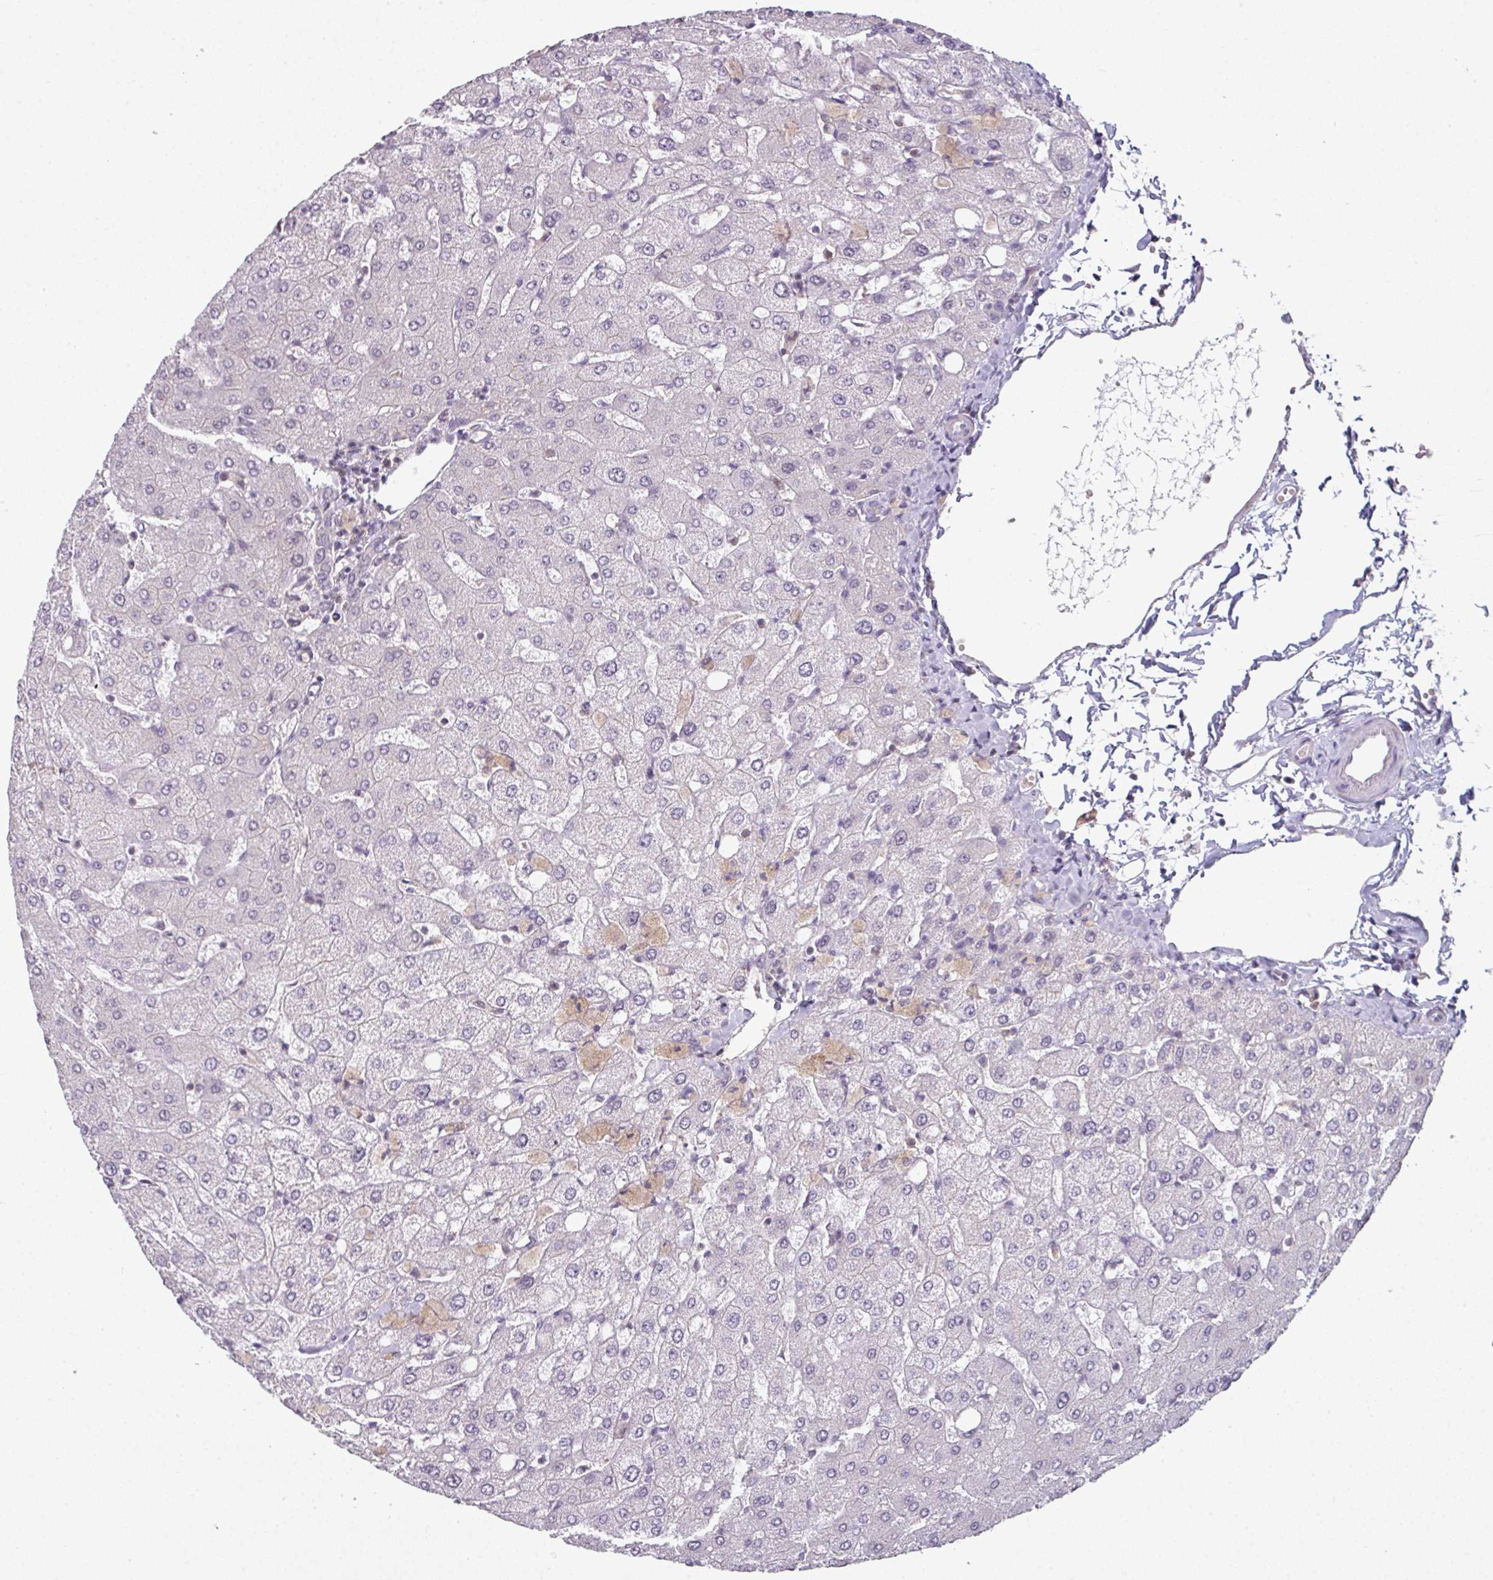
{"staining": {"intensity": "negative", "quantity": "none", "location": "none"}, "tissue": "liver", "cell_type": "Cholangiocytes", "image_type": "normal", "snomed": [{"axis": "morphology", "description": "Normal tissue, NOS"}, {"axis": "topography", "description": "Liver"}], "caption": "The photomicrograph demonstrates no staining of cholangiocytes in benign liver. (IHC, brightfield microscopy, high magnification).", "gene": "C19orf33", "patient": {"sex": "female", "age": 54}}